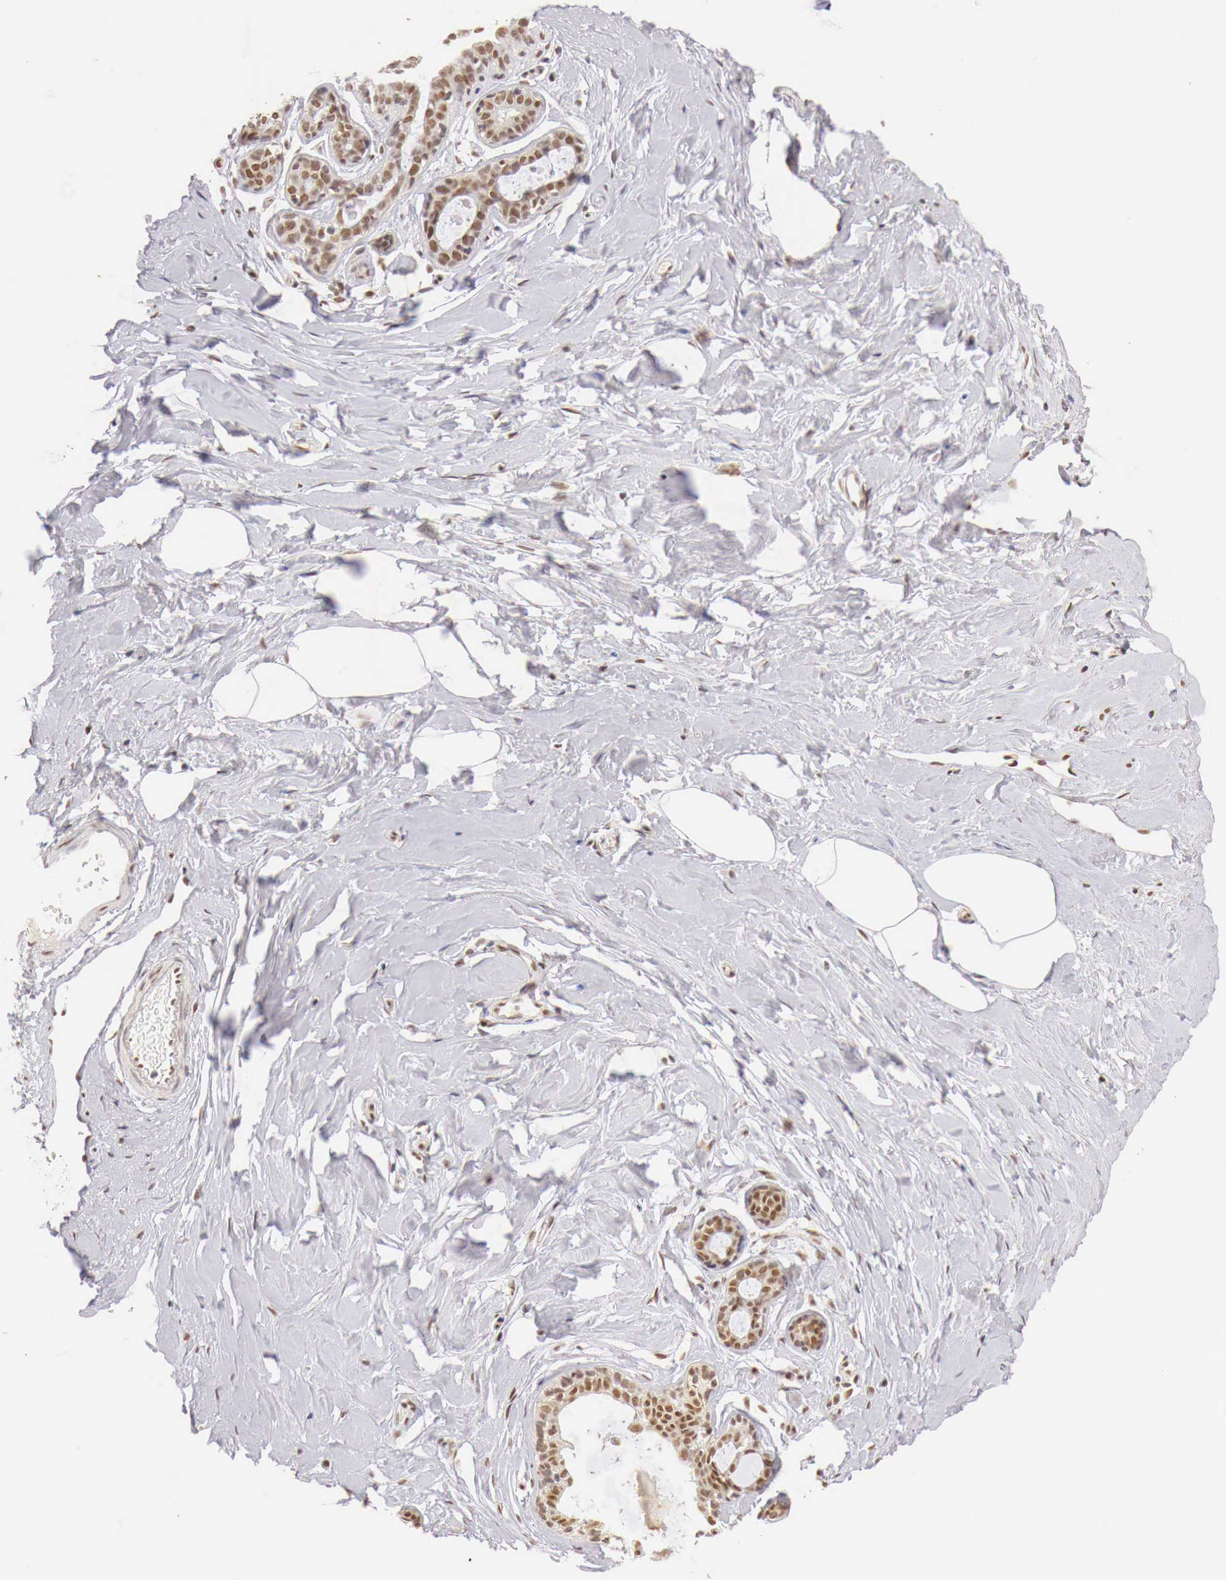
{"staining": {"intensity": "moderate", "quantity": ">75%", "location": "nuclear"}, "tissue": "breast", "cell_type": "Adipocytes", "image_type": "normal", "snomed": [{"axis": "morphology", "description": "Normal tissue, NOS"}, {"axis": "topography", "description": "Breast"}], "caption": "This histopathology image demonstrates immunohistochemistry staining of benign human breast, with medium moderate nuclear staining in approximately >75% of adipocytes.", "gene": "GPKOW", "patient": {"sex": "female", "age": 44}}